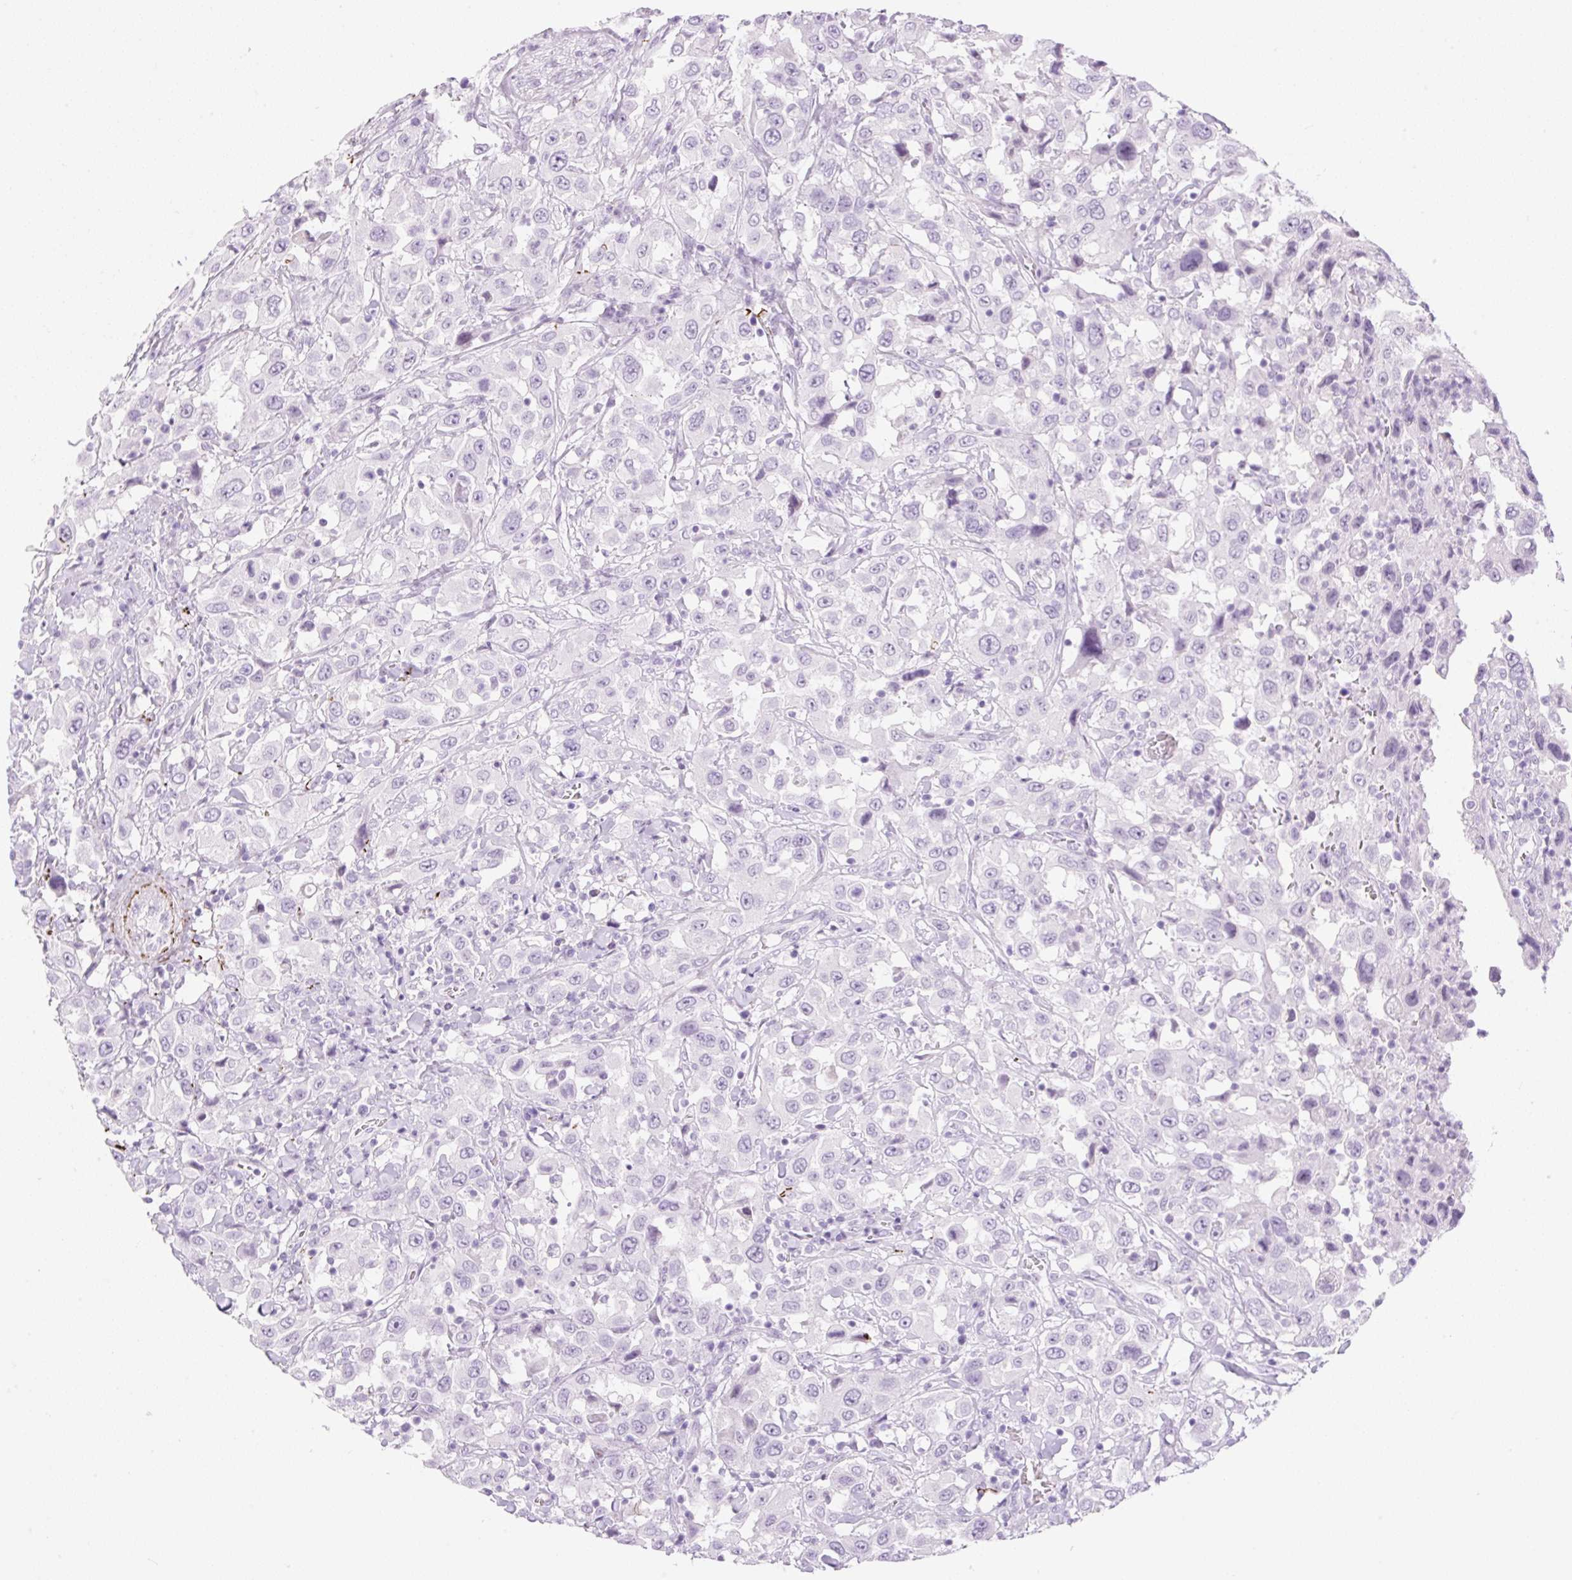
{"staining": {"intensity": "negative", "quantity": "none", "location": "none"}, "tissue": "urothelial cancer", "cell_type": "Tumor cells", "image_type": "cancer", "snomed": [{"axis": "morphology", "description": "Urothelial carcinoma, High grade"}, {"axis": "topography", "description": "Urinary bladder"}], "caption": "Protein analysis of high-grade urothelial carcinoma exhibits no significant staining in tumor cells. The staining was performed using DAB (3,3'-diaminobenzidine) to visualize the protein expression in brown, while the nuclei were stained in blue with hematoxylin (Magnification: 20x).", "gene": "SP140L", "patient": {"sex": "male", "age": 61}}